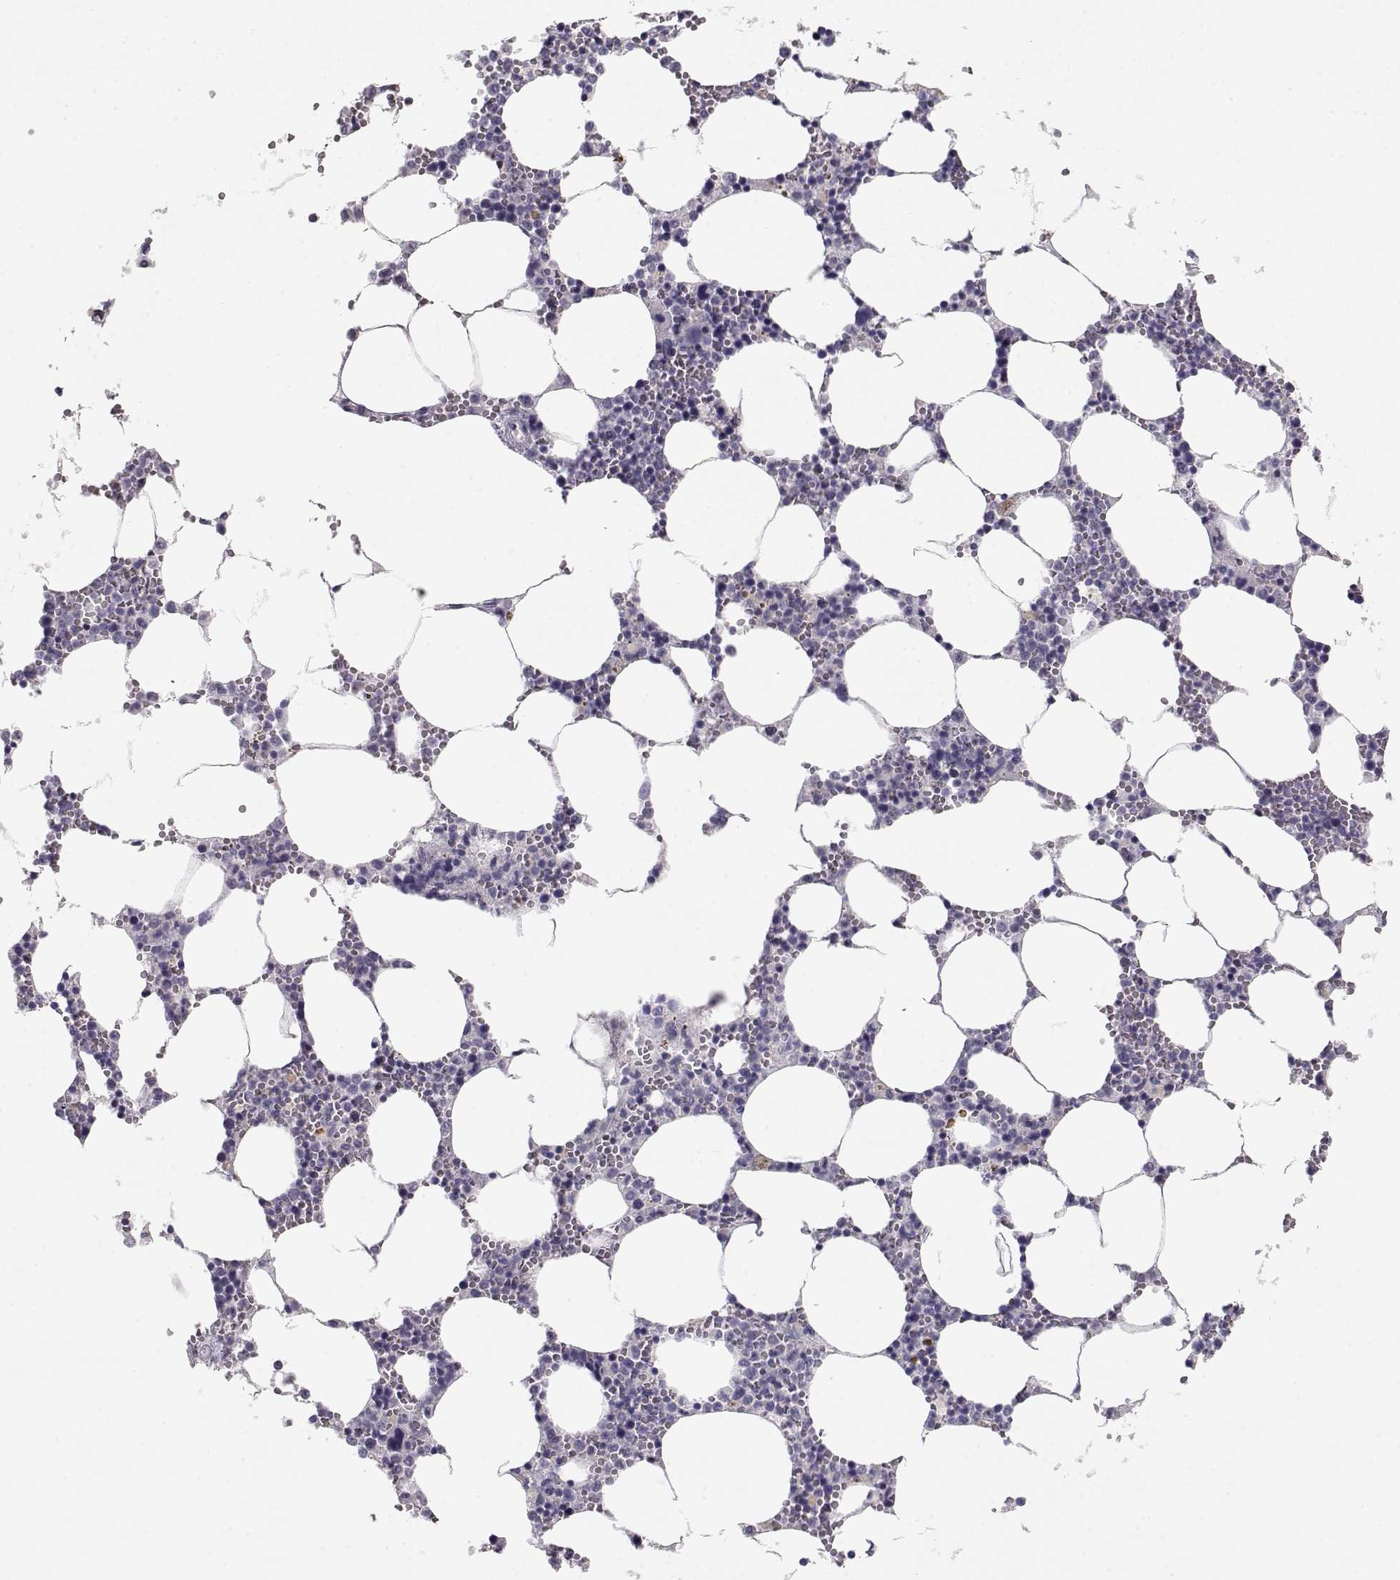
{"staining": {"intensity": "negative", "quantity": "none", "location": "none"}, "tissue": "bone marrow", "cell_type": "Hematopoietic cells", "image_type": "normal", "snomed": [{"axis": "morphology", "description": "Normal tissue, NOS"}, {"axis": "topography", "description": "Bone marrow"}], "caption": "This is an IHC image of benign human bone marrow. There is no staining in hematopoietic cells.", "gene": "LAMB3", "patient": {"sex": "female", "age": 64}}